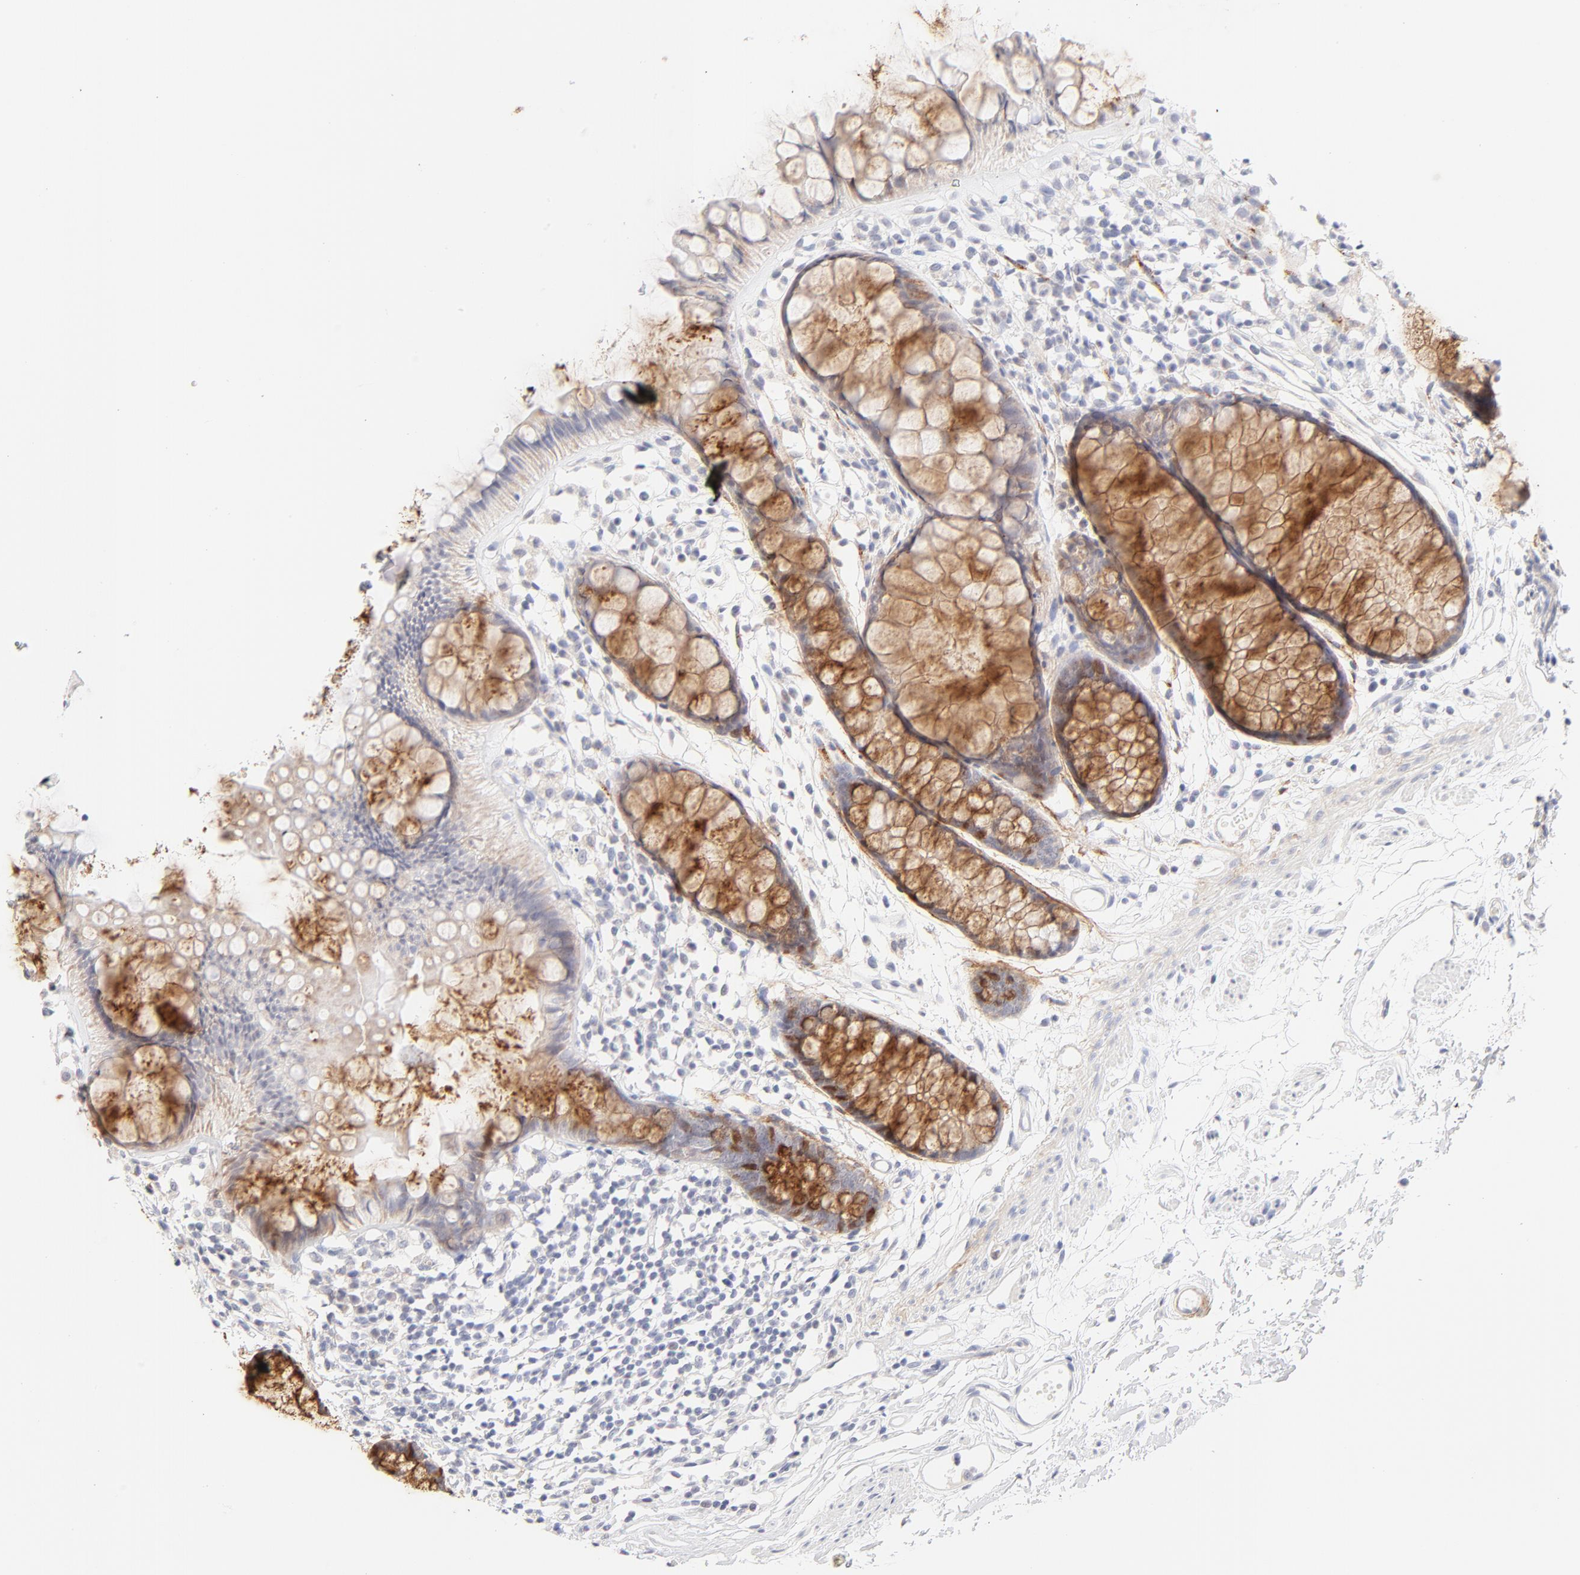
{"staining": {"intensity": "strong", "quantity": ">75%", "location": "cytoplasmic/membranous"}, "tissue": "rectum", "cell_type": "Glandular cells", "image_type": "normal", "snomed": [{"axis": "morphology", "description": "Normal tissue, NOS"}, {"axis": "topography", "description": "Rectum"}], "caption": "A high amount of strong cytoplasmic/membranous positivity is appreciated in about >75% of glandular cells in unremarkable rectum. (Brightfield microscopy of DAB IHC at high magnification).", "gene": "NPNT", "patient": {"sex": "female", "age": 66}}